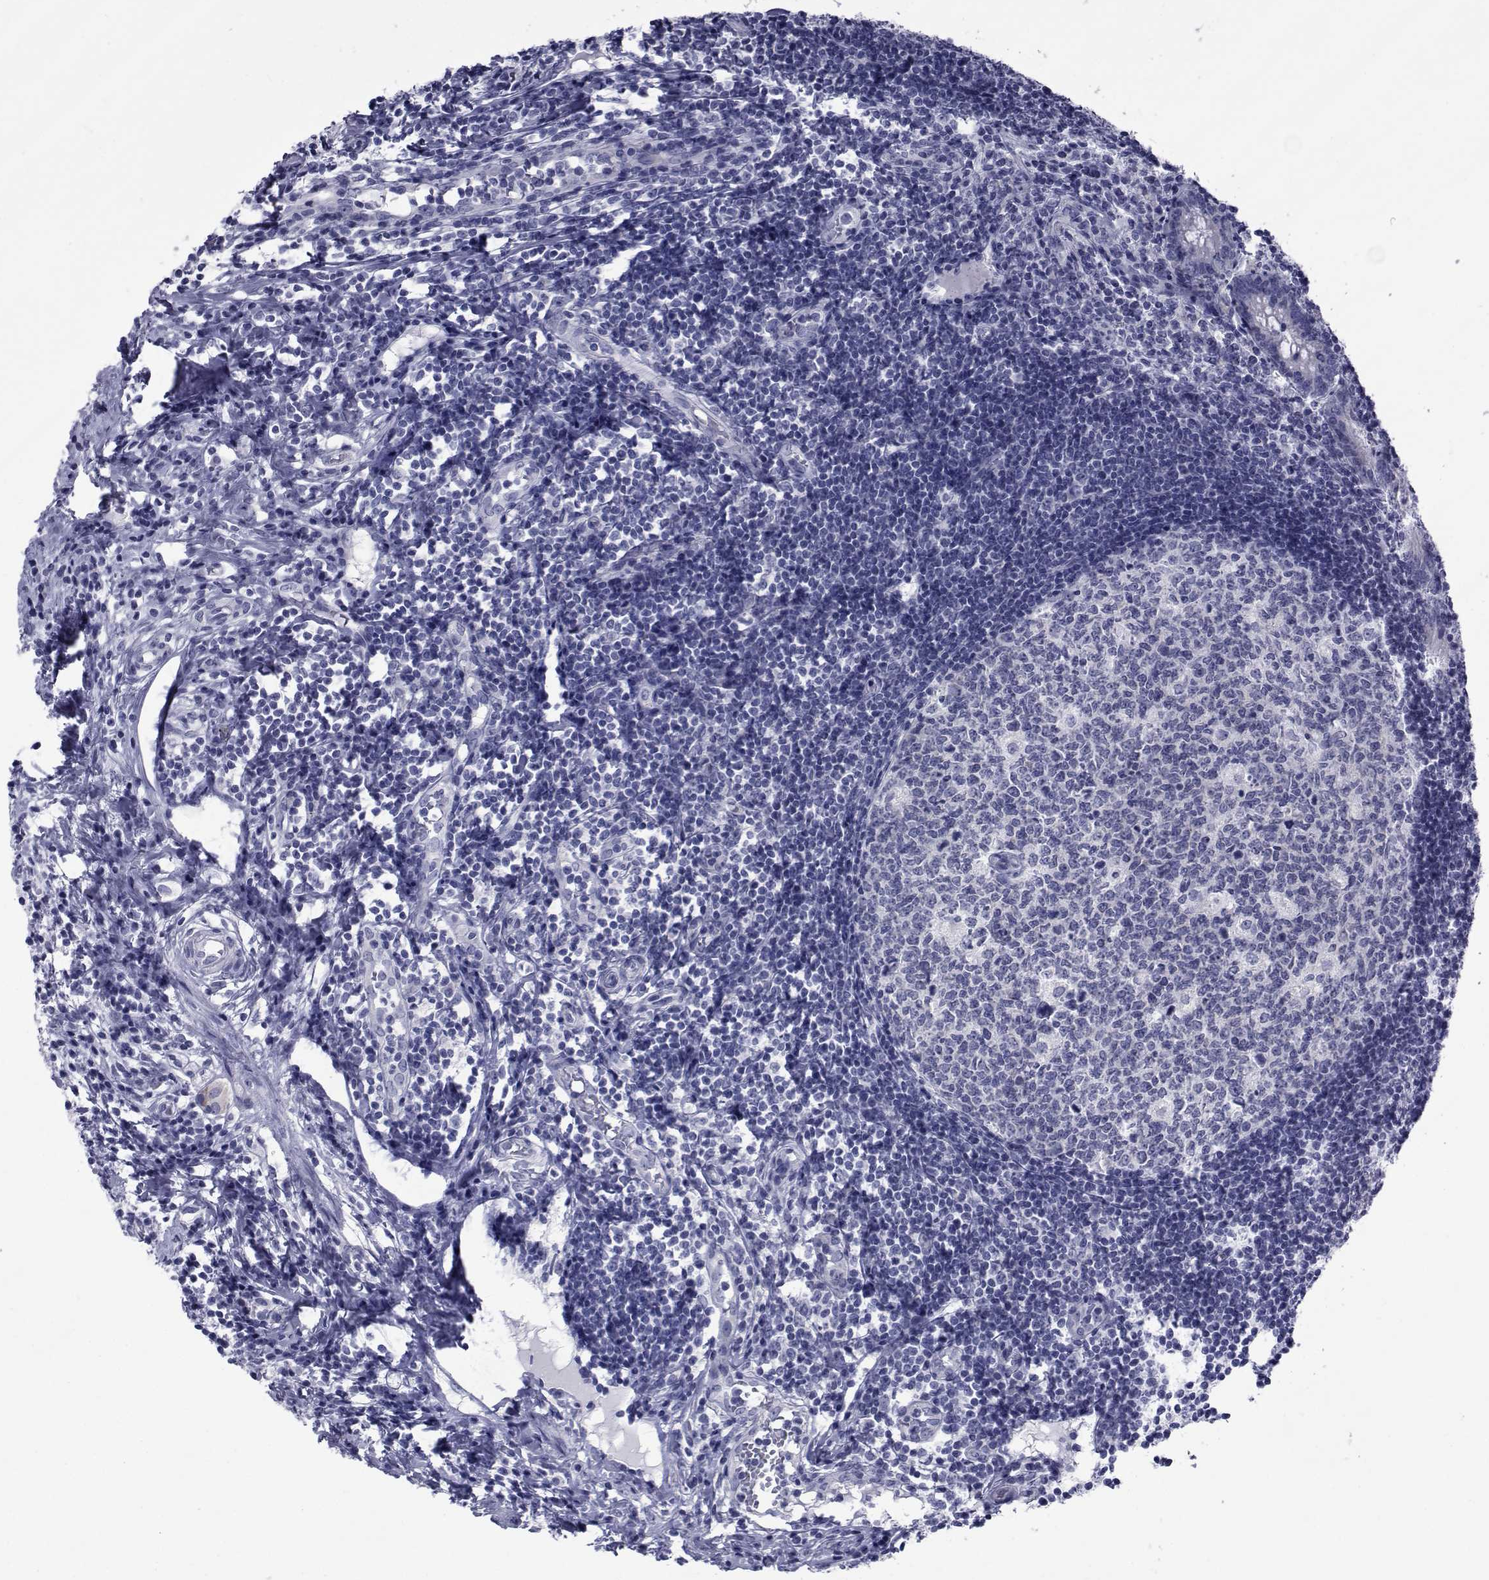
{"staining": {"intensity": "negative", "quantity": "none", "location": "none"}, "tissue": "appendix", "cell_type": "Lymphoid tissue", "image_type": "normal", "snomed": [{"axis": "morphology", "description": "Normal tissue, NOS"}, {"axis": "morphology", "description": "Inflammation, NOS"}, {"axis": "topography", "description": "Appendix"}], "caption": "Appendix was stained to show a protein in brown. There is no significant staining in lymphoid tissue. (Immunohistochemistry (ihc), brightfield microscopy, high magnification).", "gene": "GKAP1", "patient": {"sex": "male", "age": 16}}